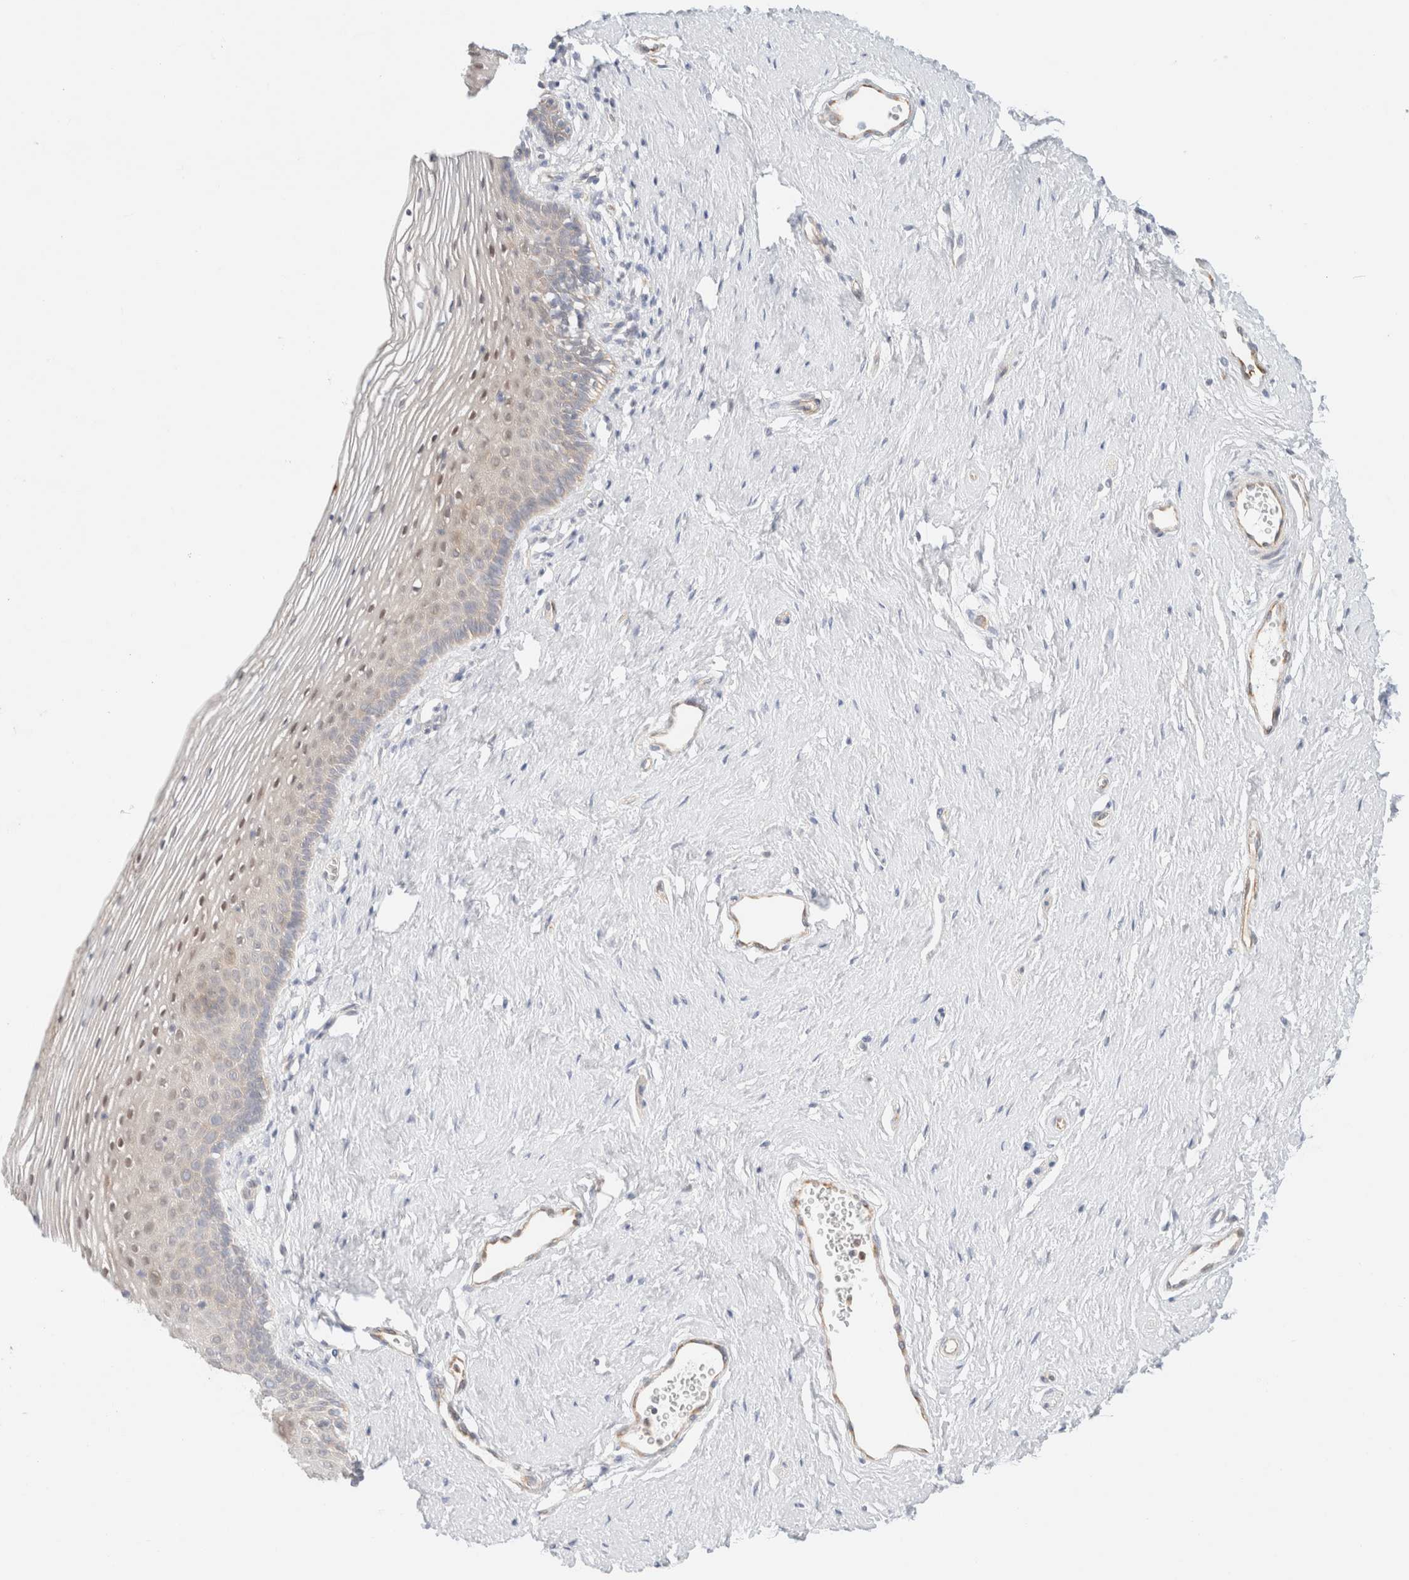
{"staining": {"intensity": "weak", "quantity": "<25%", "location": "nuclear"}, "tissue": "vagina", "cell_type": "Squamous epithelial cells", "image_type": "normal", "snomed": [{"axis": "morphology", "description": "Normal tissue, NOS"}, {"axis": "topography", "description": "Vagina"}], "caption": "This is a histopathology image of IHC staining of unremarkable vagina, which shows no staining in squamous epithelial cells.", "gene": "UNC13B", "patient": {"sex": "female", "age": 32}}